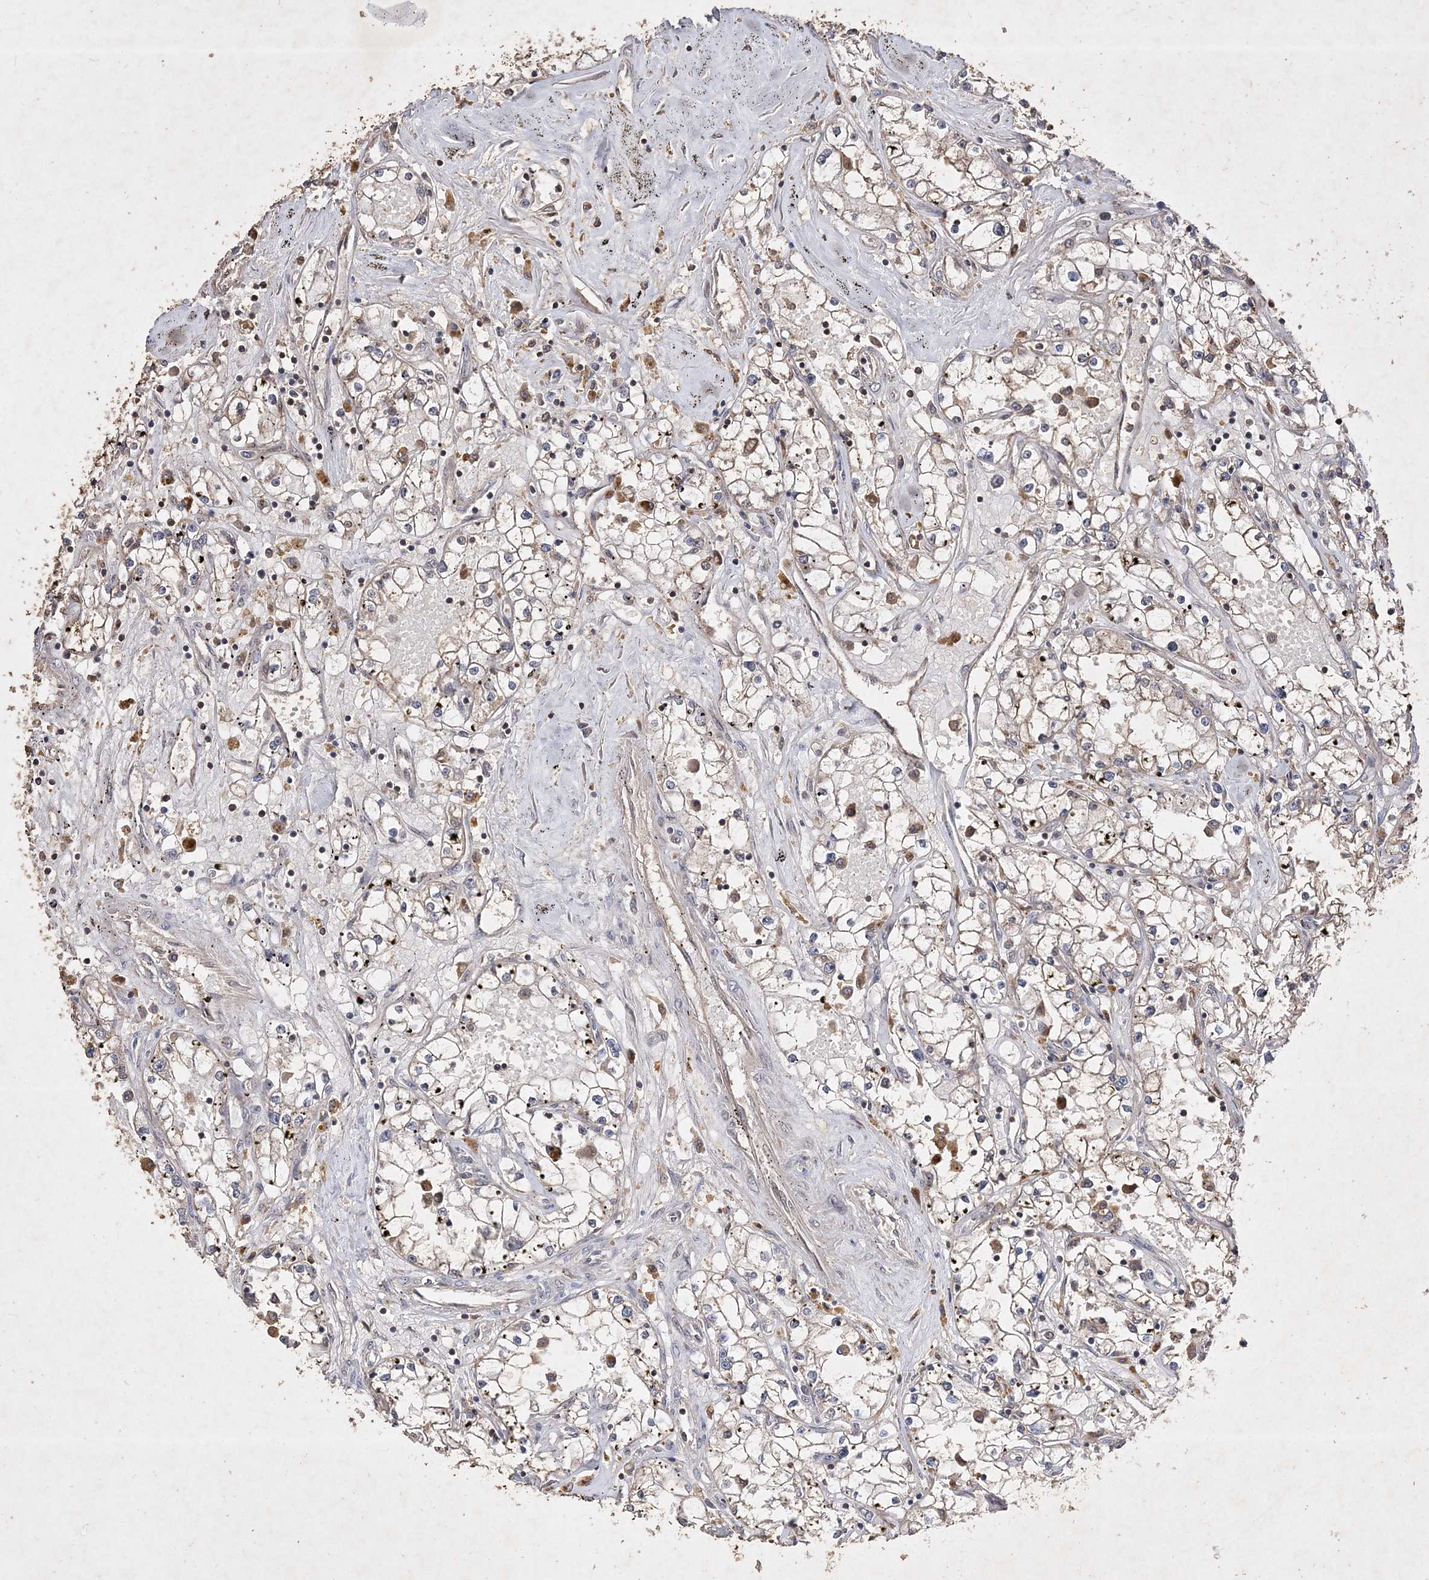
{"staining": {"intensity": "negative", "quantity": "none", "location": "none"}, "tissue": "renal cancer", "cell_type": "Tumor cells", "image_type": "cancer", "snomed": [{"axis": "morphology", "description": "Adenocarcinoma, NOS"}, {"axis": "topography", "description": "Kidney"}], "caption": "Immunohistochemistry (IHC) of human renal cancer (adenocarcinoma) reveals no expression in tumor cells. Nuclei are stained in blue.", "gene": "C3orf38", "patient": {"sex": "male", "age": 56}}